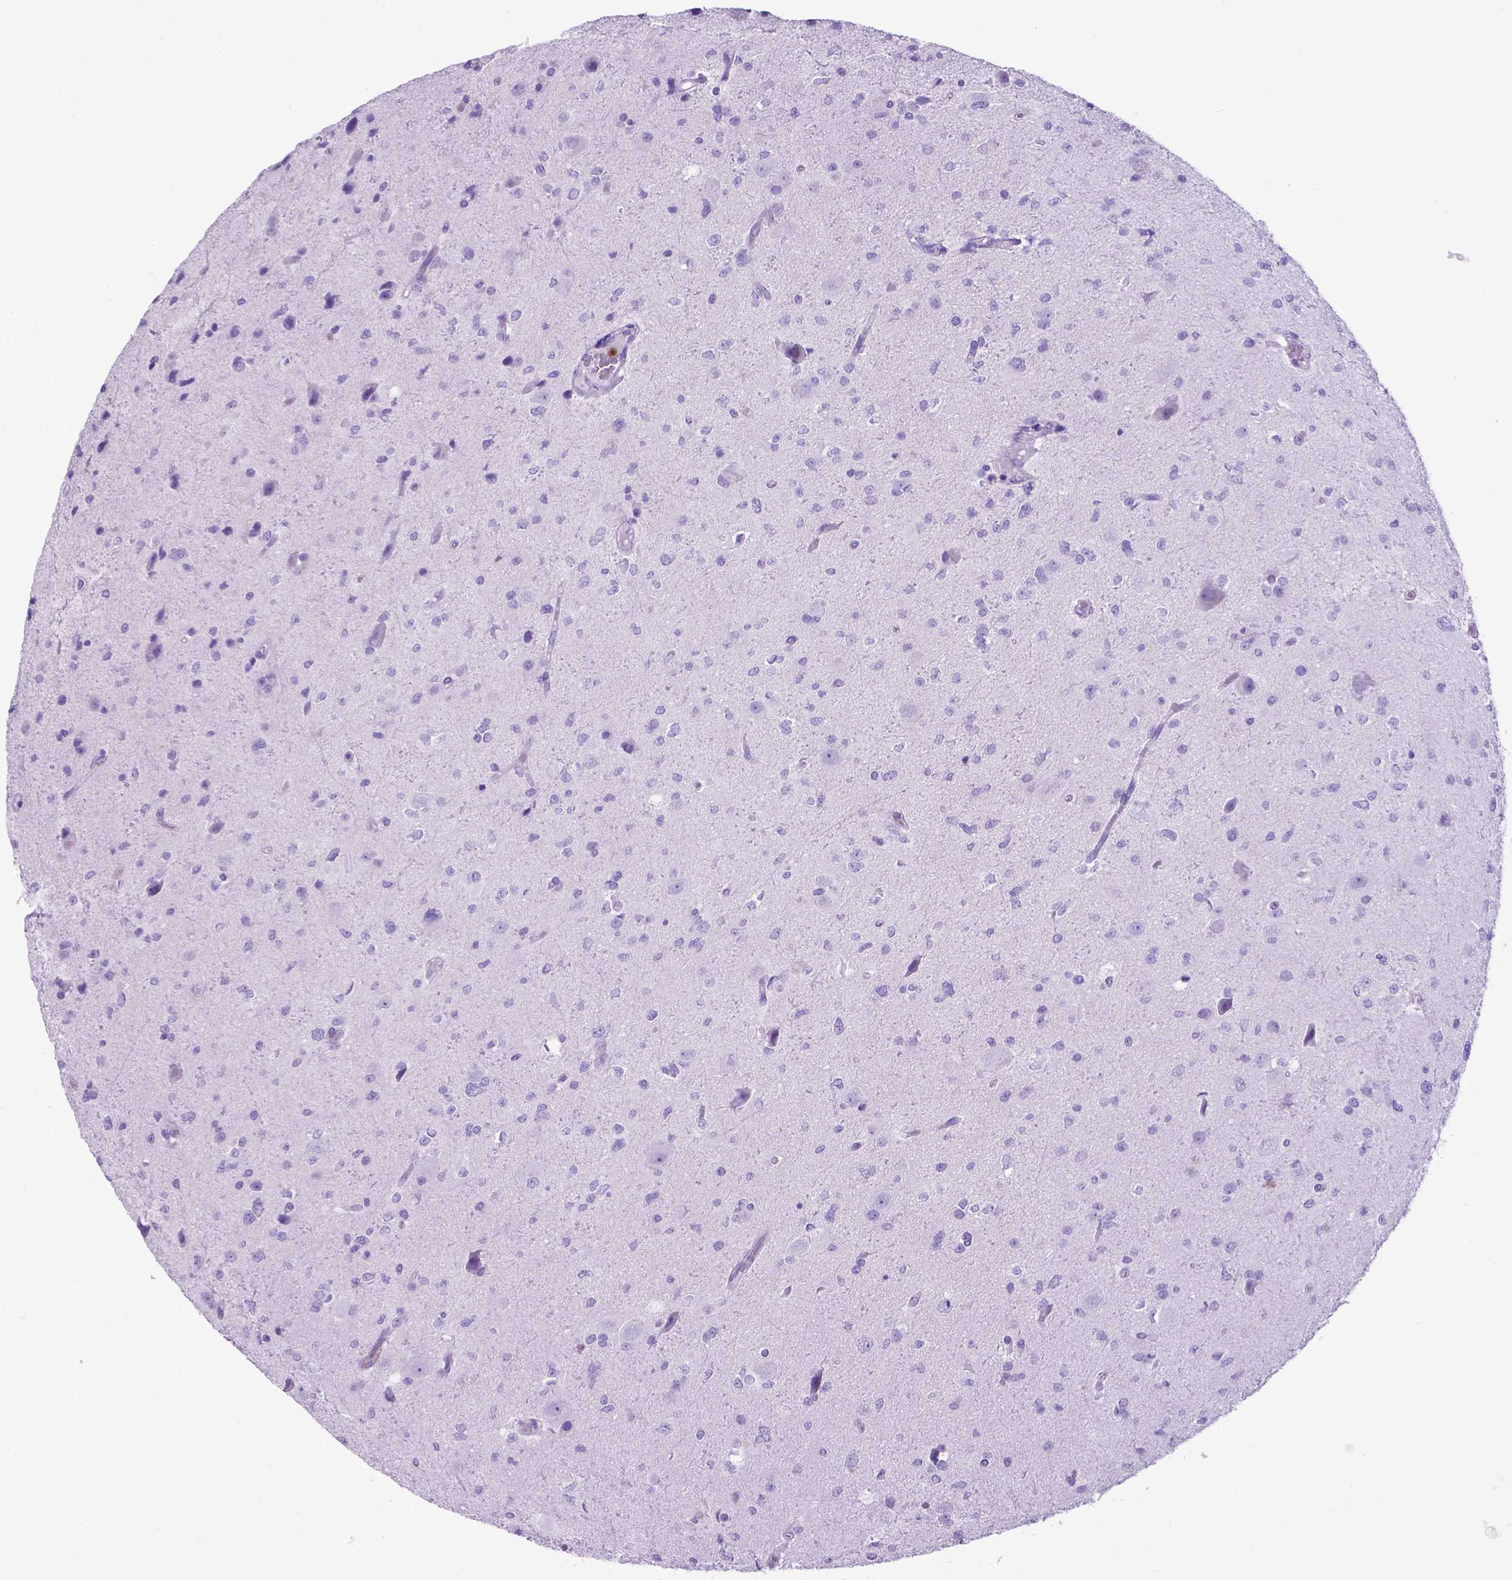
{"staining": {"intensity": "negative", "quantity": "none", "location": "none"}, "tissue": "glioma", "cell_type": "Tumor cells", "image_type": "cancer", "snomed": [{"axis": "morphology", "description": "Glioma, malignant, Low grade"}, {"axis": "topography", "description": "Brain"}], "caption": "This is an immunohistochemistry (IHC) image of human glioma. There is no expression in tumor cells.", "gene": "LZTR1", "patient": {"sex": "female", "age": 32}}